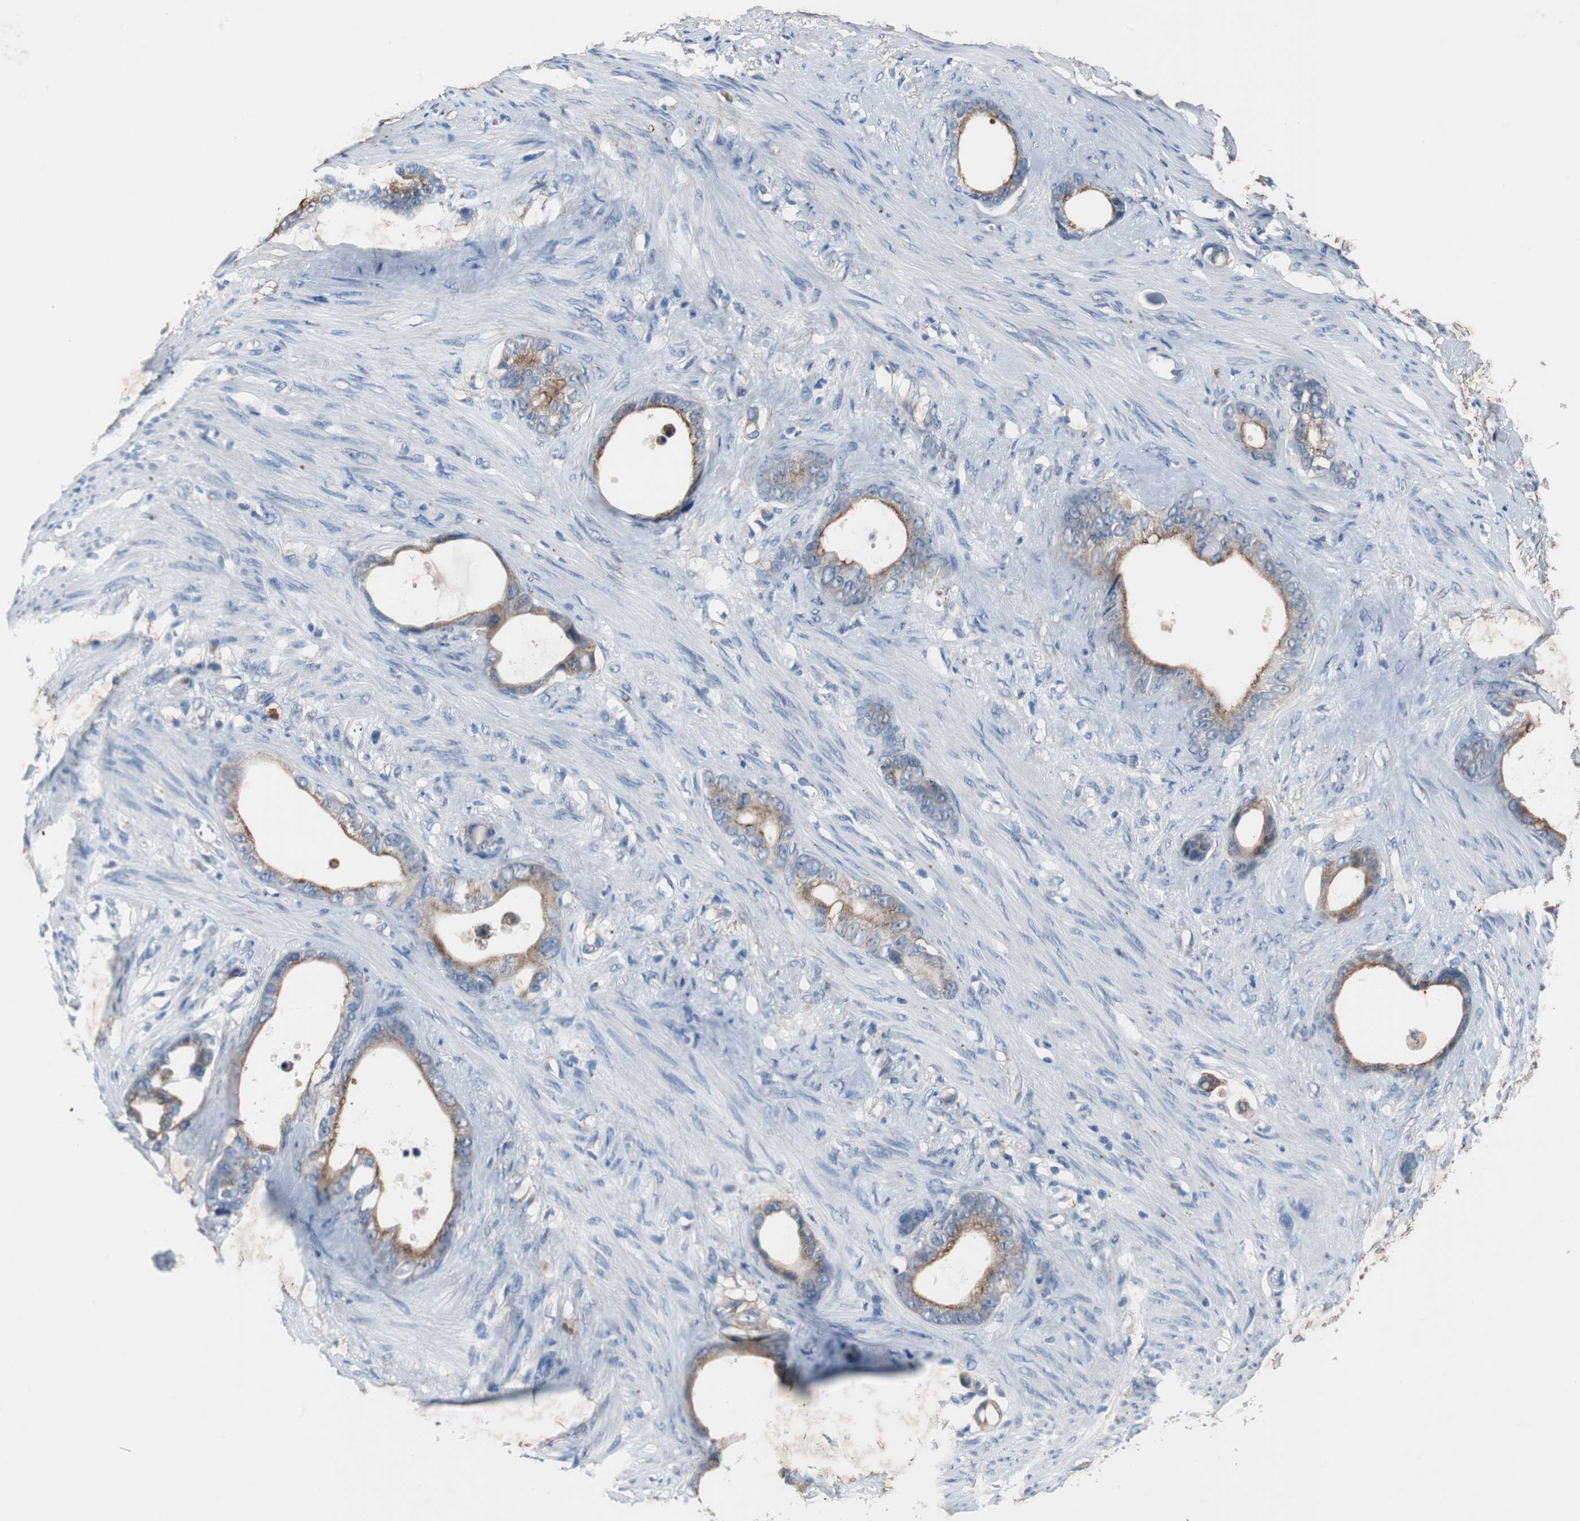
{"staining": {"intensity": "moderate", "quantity": ">75%", "location": "cytoplasmic/membranous"}, "tissue": "stomach cancer", "cell_type": "Tumor cells", "image_type": "cancer", "snomed": [{"axis": "morphology", "description": "Adenocarcinoma, NOS"}, {"axis": "topography", "description": "Stomach"}], "caption": "Brown immunohistochemical staining in human stomach cancer demonstrates moderate cytoplasmic/membranous staining in about >75% of tumor cells.", "gene": "CALB2", "patient": {"sex": "female", "age": 75}}